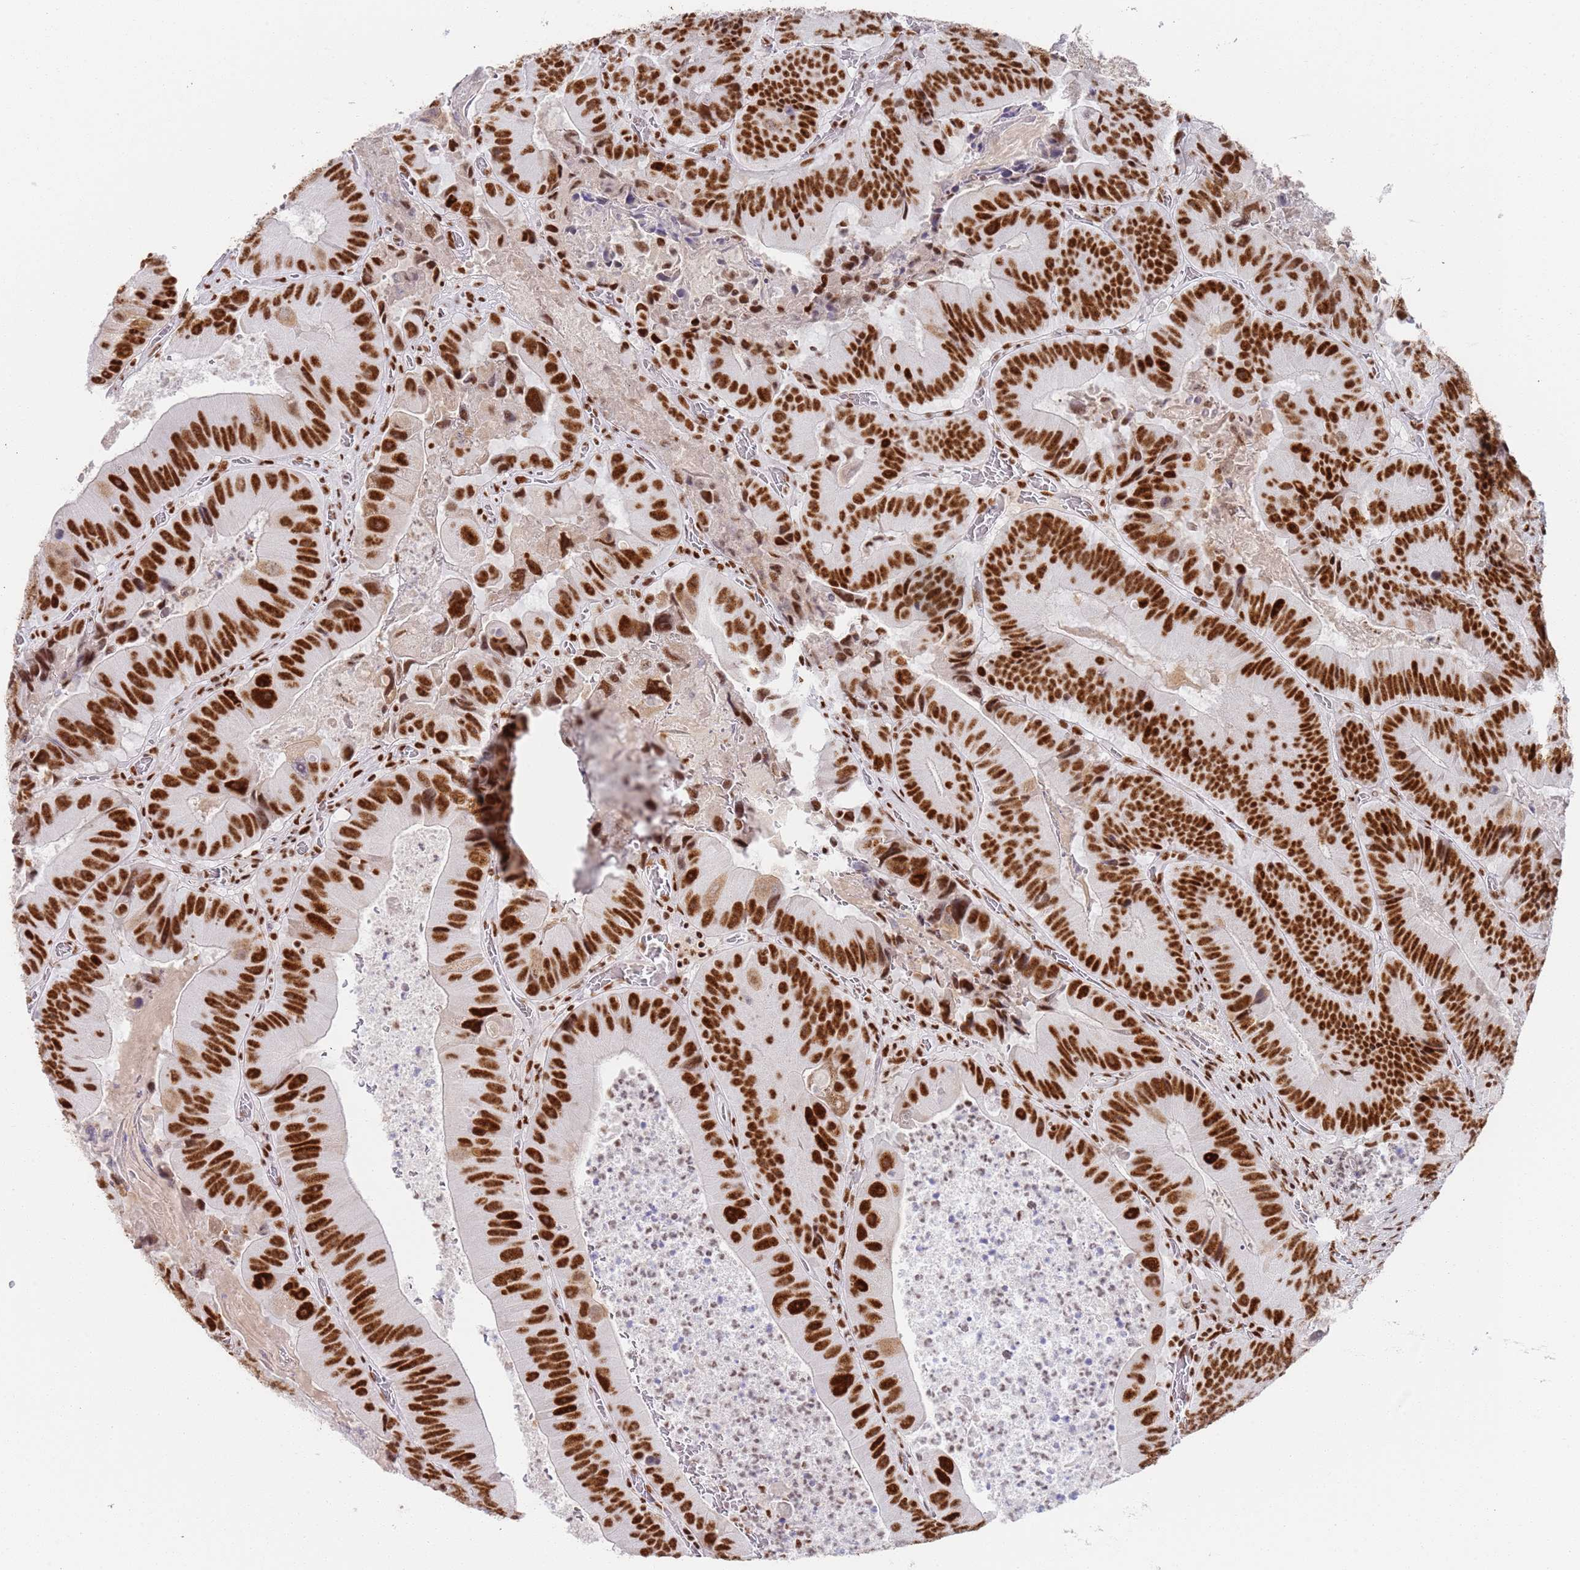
{"staining": {"intensity": "strong", "quantity": ">75%", "location": "nuclear"}, "tissue": "colorectal cancer", "cell_type": "Tumor cells", "image_type": "cancer", "snomed": [{"axis": "morphology", "description": "Adenocarcinoma, NOS"}, {"axis": "topography", "description": "Colon"}], "caption": "IHC (DAB) staining of adenocarcinoma (colorectal) exhibits strong nuclear protein staining in approximately >75% of tumor cells. The staining was performed using DAB (3,3'-diaminobenzidine), with brown indicating positive protein expression. Nuclei are stained blue with hematoxylin.", "gene": "AKAP8L", "patient": {"sex": "female", "age": 86}}